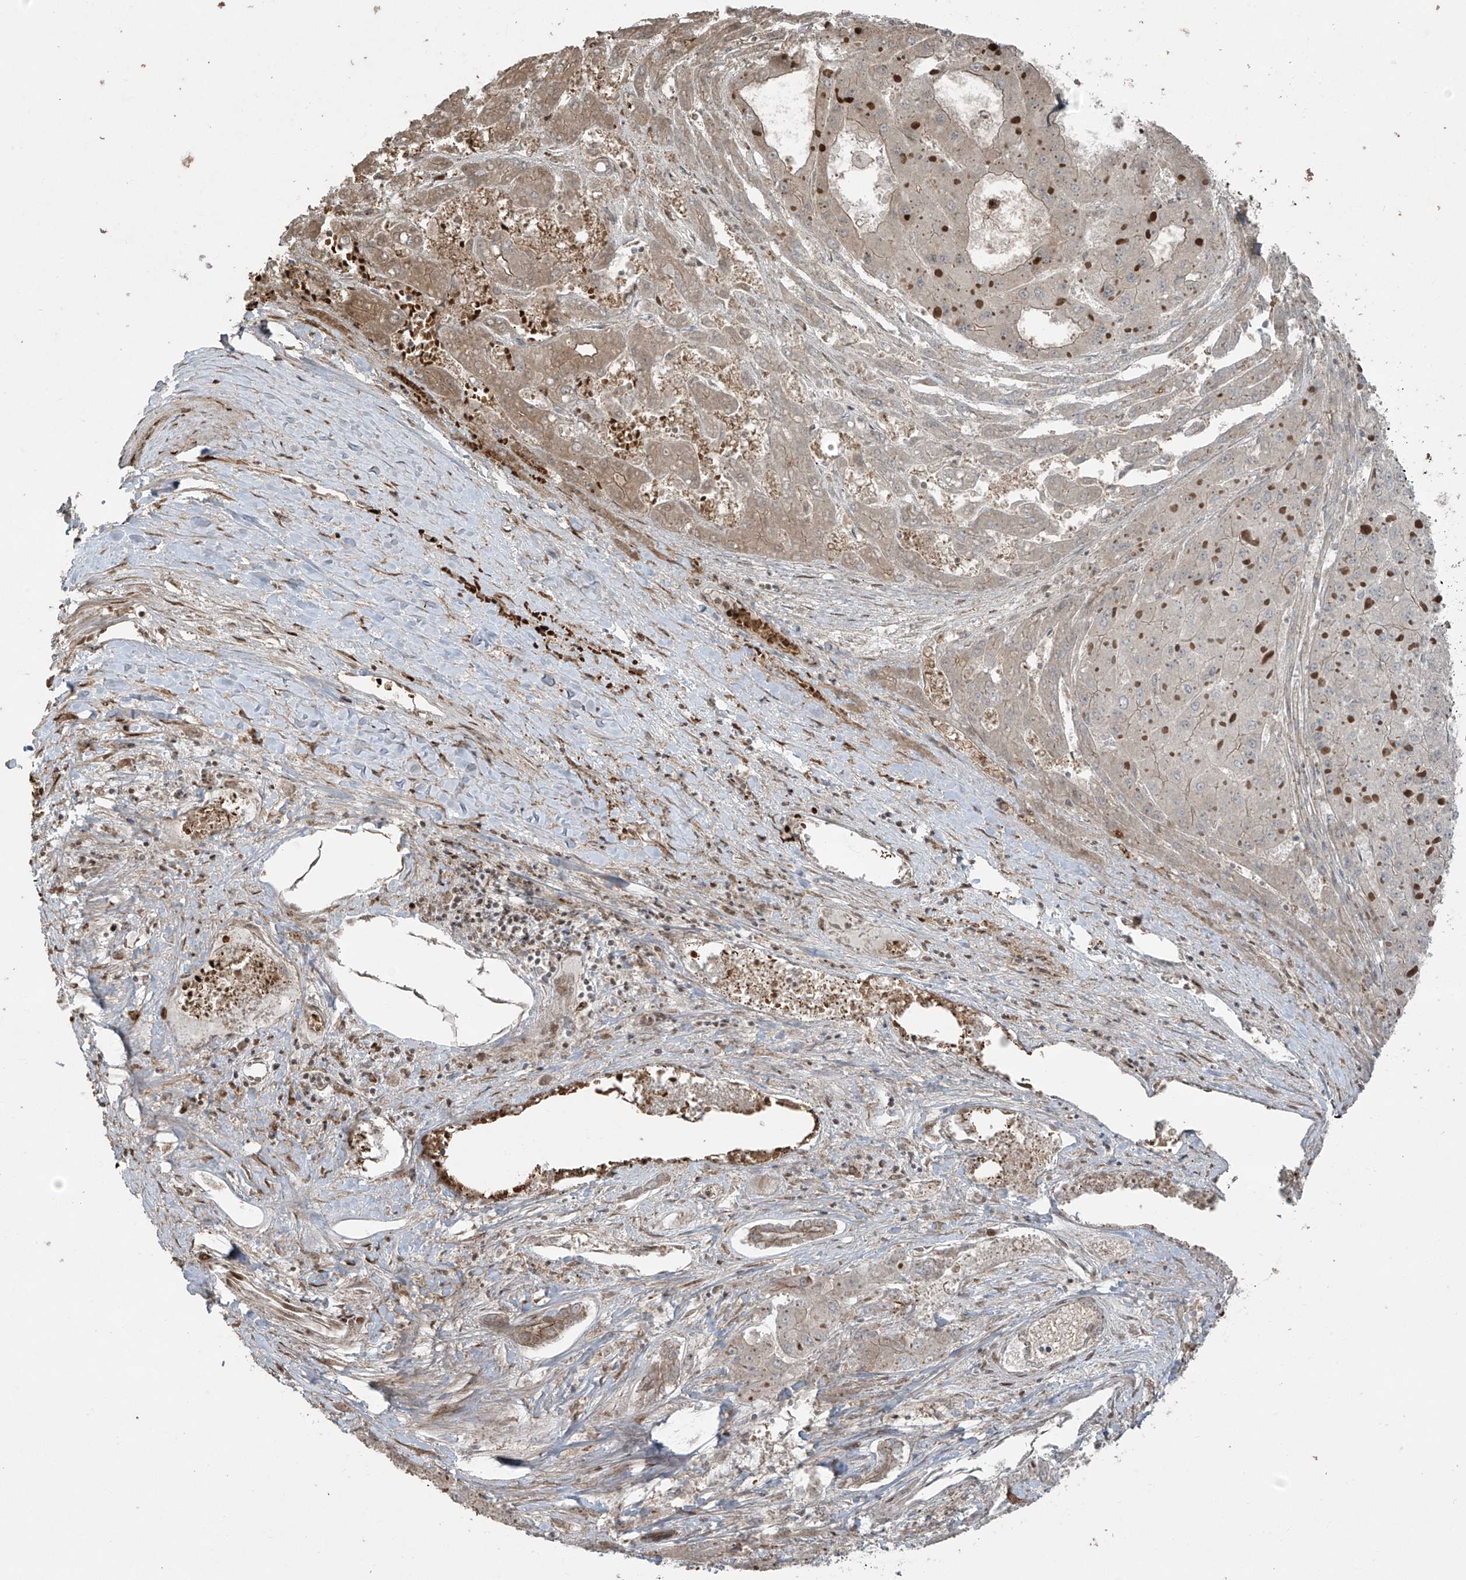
{"staining": {"intensity": "weak", "quantity": "<25%", "location": "cytoplasmic/membranous"}, "tissue": "liver cancer", "cell_type": "Tumor cells", "image_type": "cancer", "snomed": [{"axis": "morphology", "description": "Carcinoma, Hepatocellular, NOS"}, {"axis": "topography", "description": "Liver"}], "caption": "High magnification brightfield microscopy of hepatocellular carcinoma (liver) stained with DAB (brown) and counterstained with hematoxylin (blue): tumor cells show no significant positivity.", "gene": "TTC22", "patient": {"sex": "female", "age": 73}}